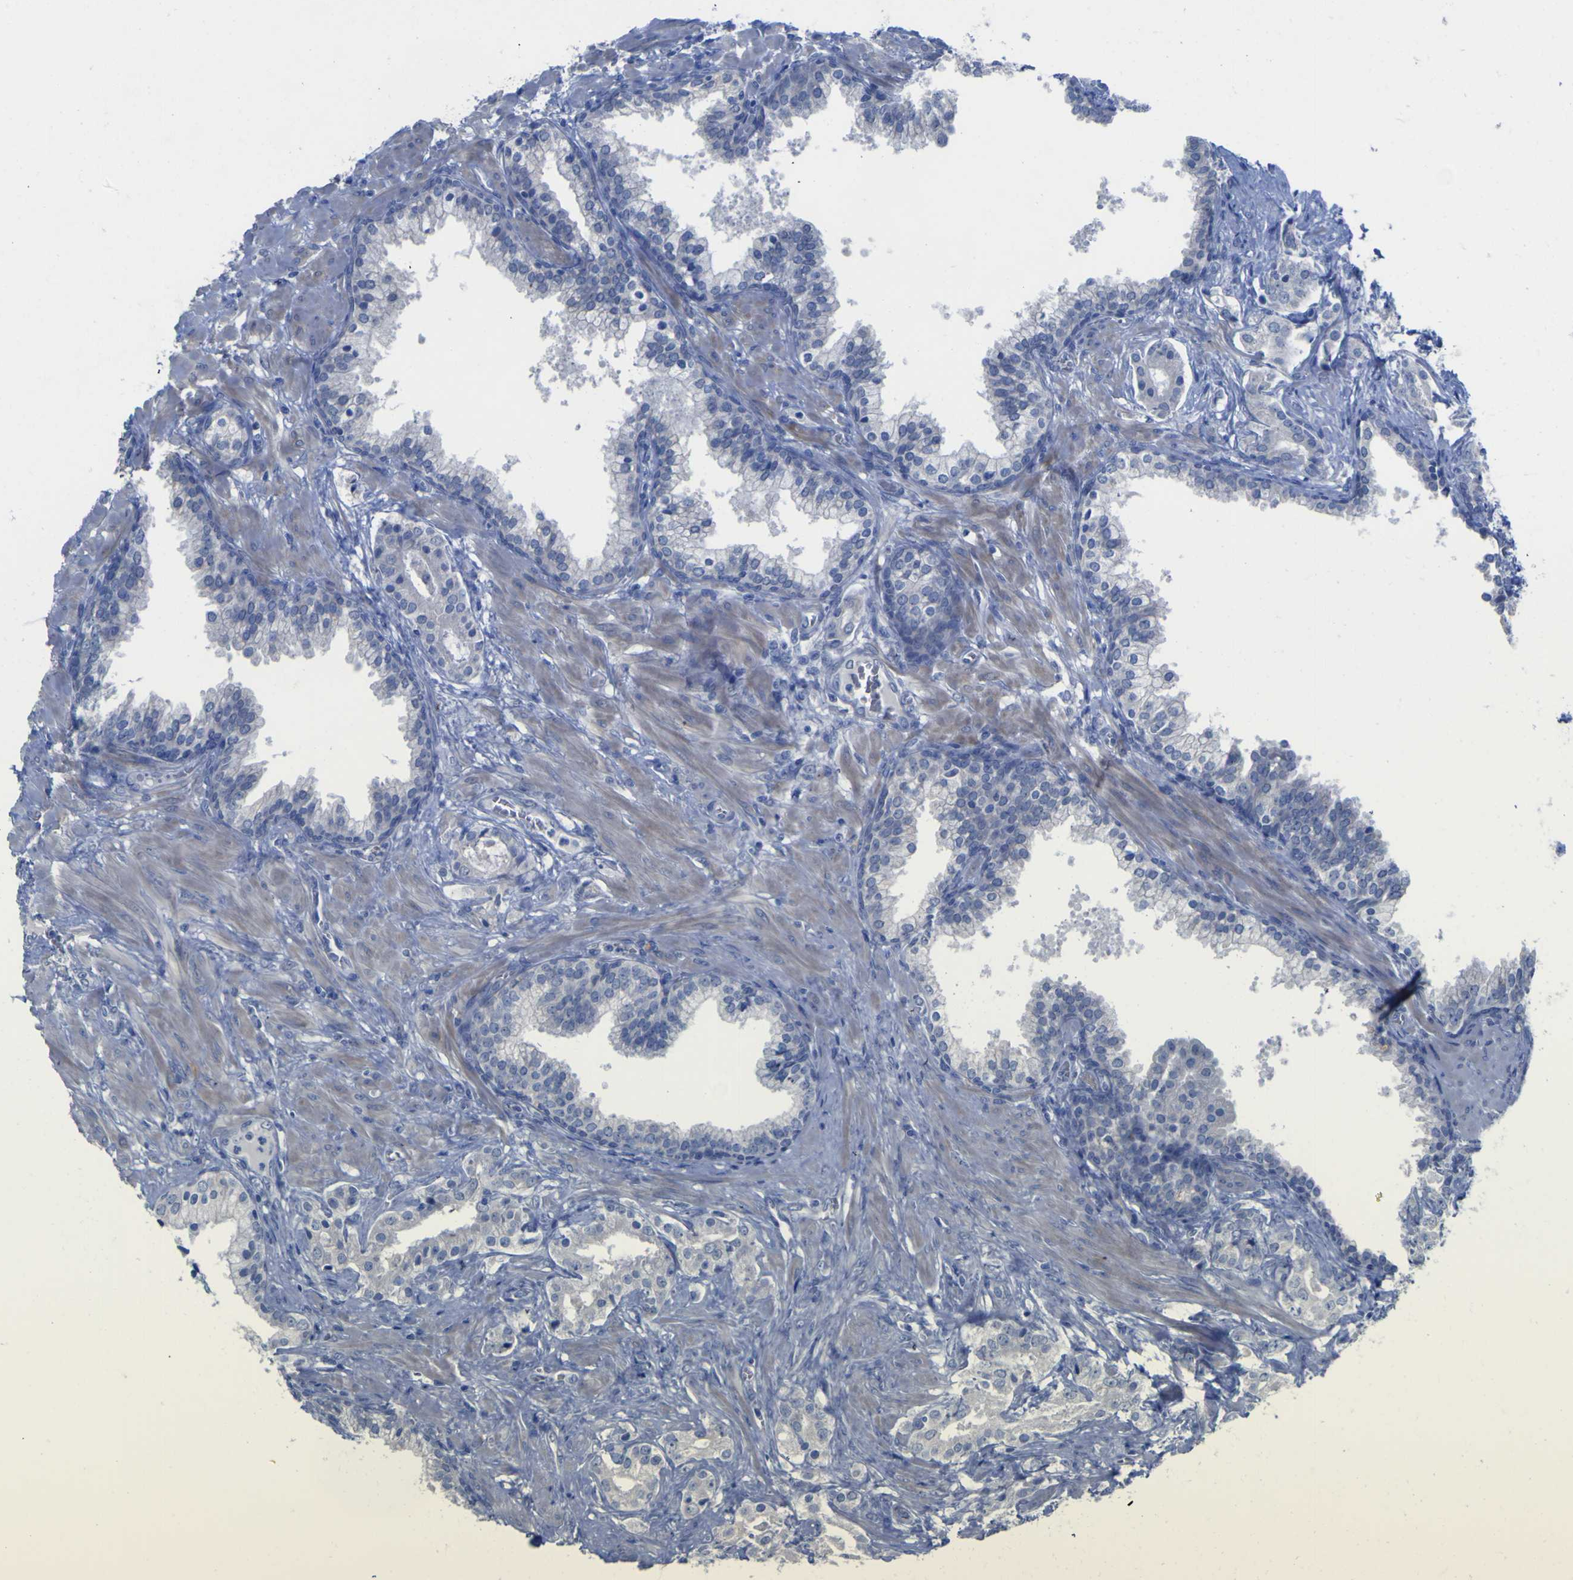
{"staining": {"intensity": "negative", "quantity": "none", "location": "none"}, "tissue": "prostate cancer", "cell_type": "Tumor cells", "image_type": "cancer", "snomed": [{"axis": "morphology", "description": "Adenocarcinoma, Low grade"}, {"axis": "topography", "description": "Prostate"}], "caption": "An IHC image of prostate cancer (adenocarcinoma (low-grade)) is shown. There is no staining in tumor cells of prostate cancer (adenocarcinoma (low-grade)).", "gene": "GCM1", "patient": {"sex": "male", "age": 59}}